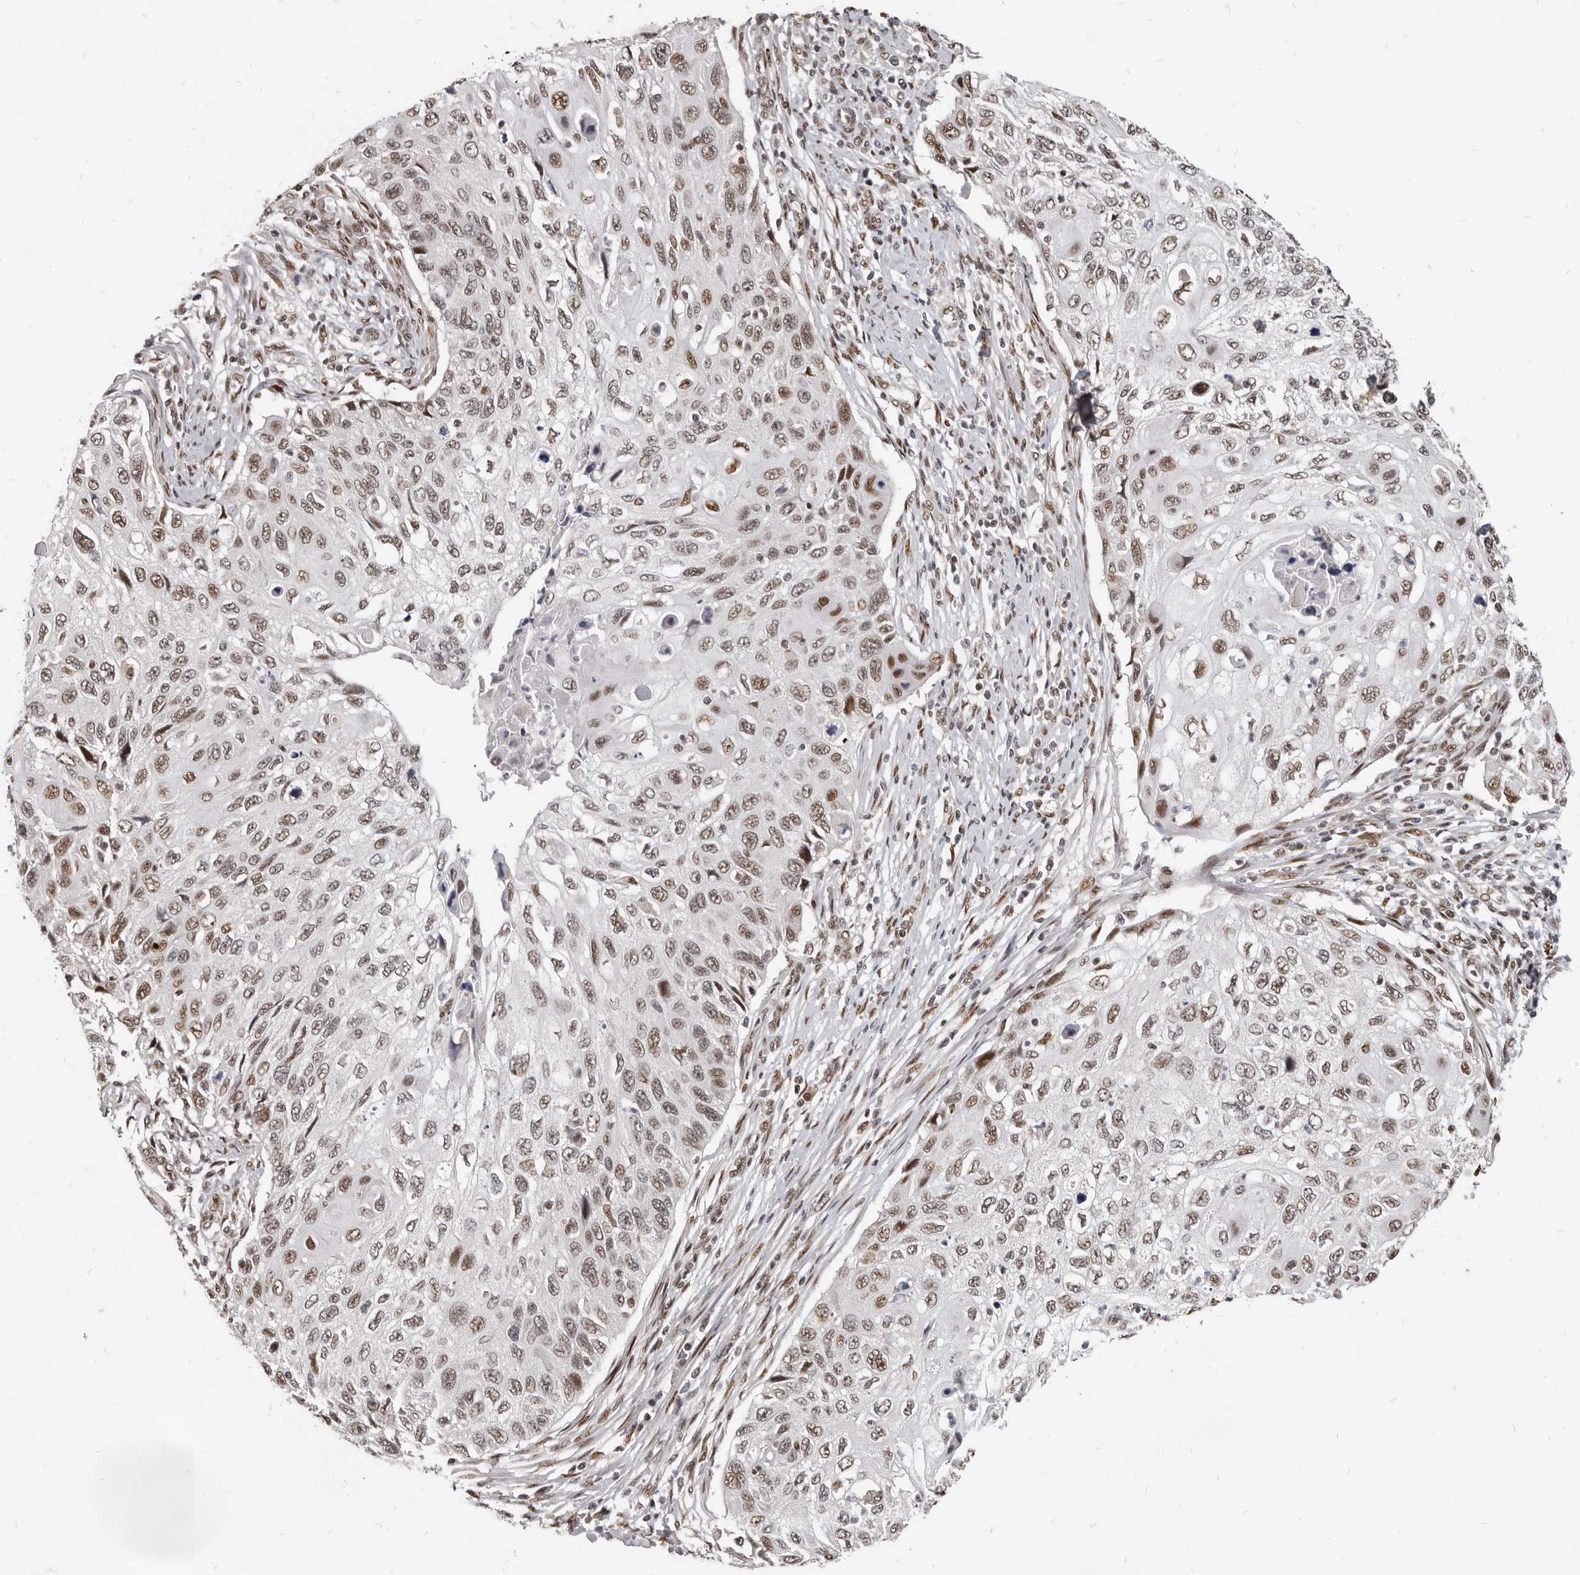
{"staining": {"intensity": "moderate", "quantity": ">75%", "location": "nuclear"}, "tissue": "cervical cancer", "cell_type": "Tumor cells", "image_type": "cancer", "snomed": [{"axis": "morphology", "description": "Squamous cell carcinoma, NOS"}, {"axis": "topography", "description": "Cervix"}], "caption": "Immunohistochemical staining of cervical squamous cell carcinoma reveals medium levels of moderate nuclear expression in about >75% of tumor cells.", "gene": "ATF5", "patient": {"sex": "female", "age": 70}}